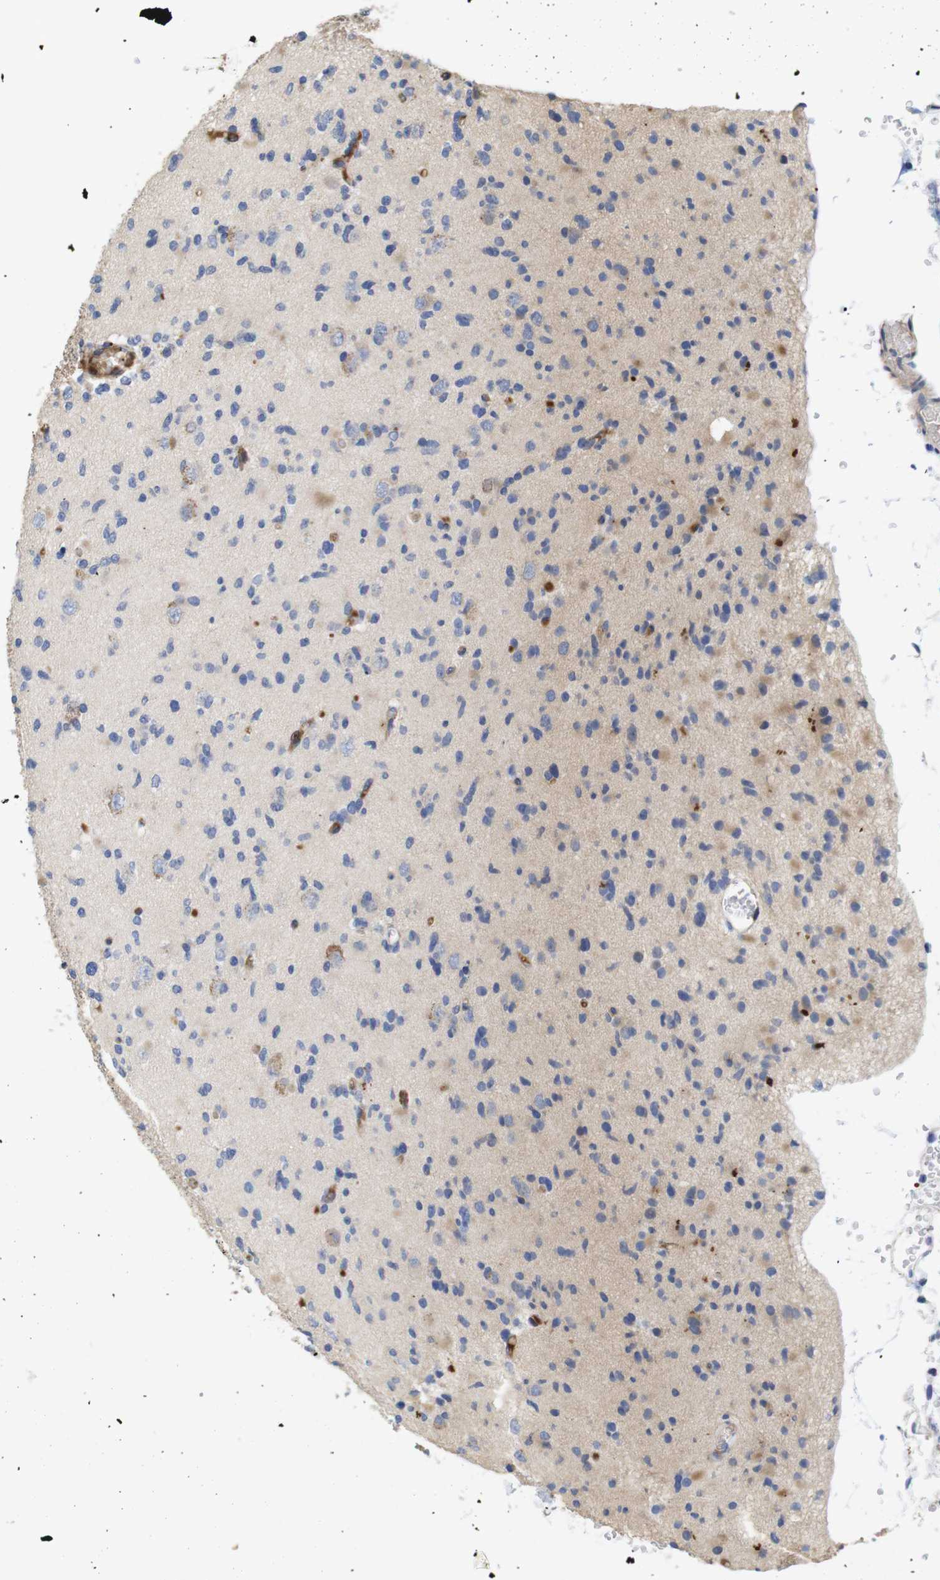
{"staining": {"intensity": "weak", "quantity": "25%-75%", "location": "cytoplasmic/membranous"}, "tissue": "glioma", "cell_type": "Tumor cells", "image_type": "cancer", "snomed": [{"axis": "morphology", "description": "Glioma, malignant, Low grade"}, {"axis": "topography", "description": "Brain"}], "caption": "Human low-grade glioma (malignant) stained with a brown dye reveals weak cytoplasmic/membranous positive staining in approximately 25%-75% of tumor cells.", "gene": "SPRY3", "patient": {"sex": "female", "age": 22}}